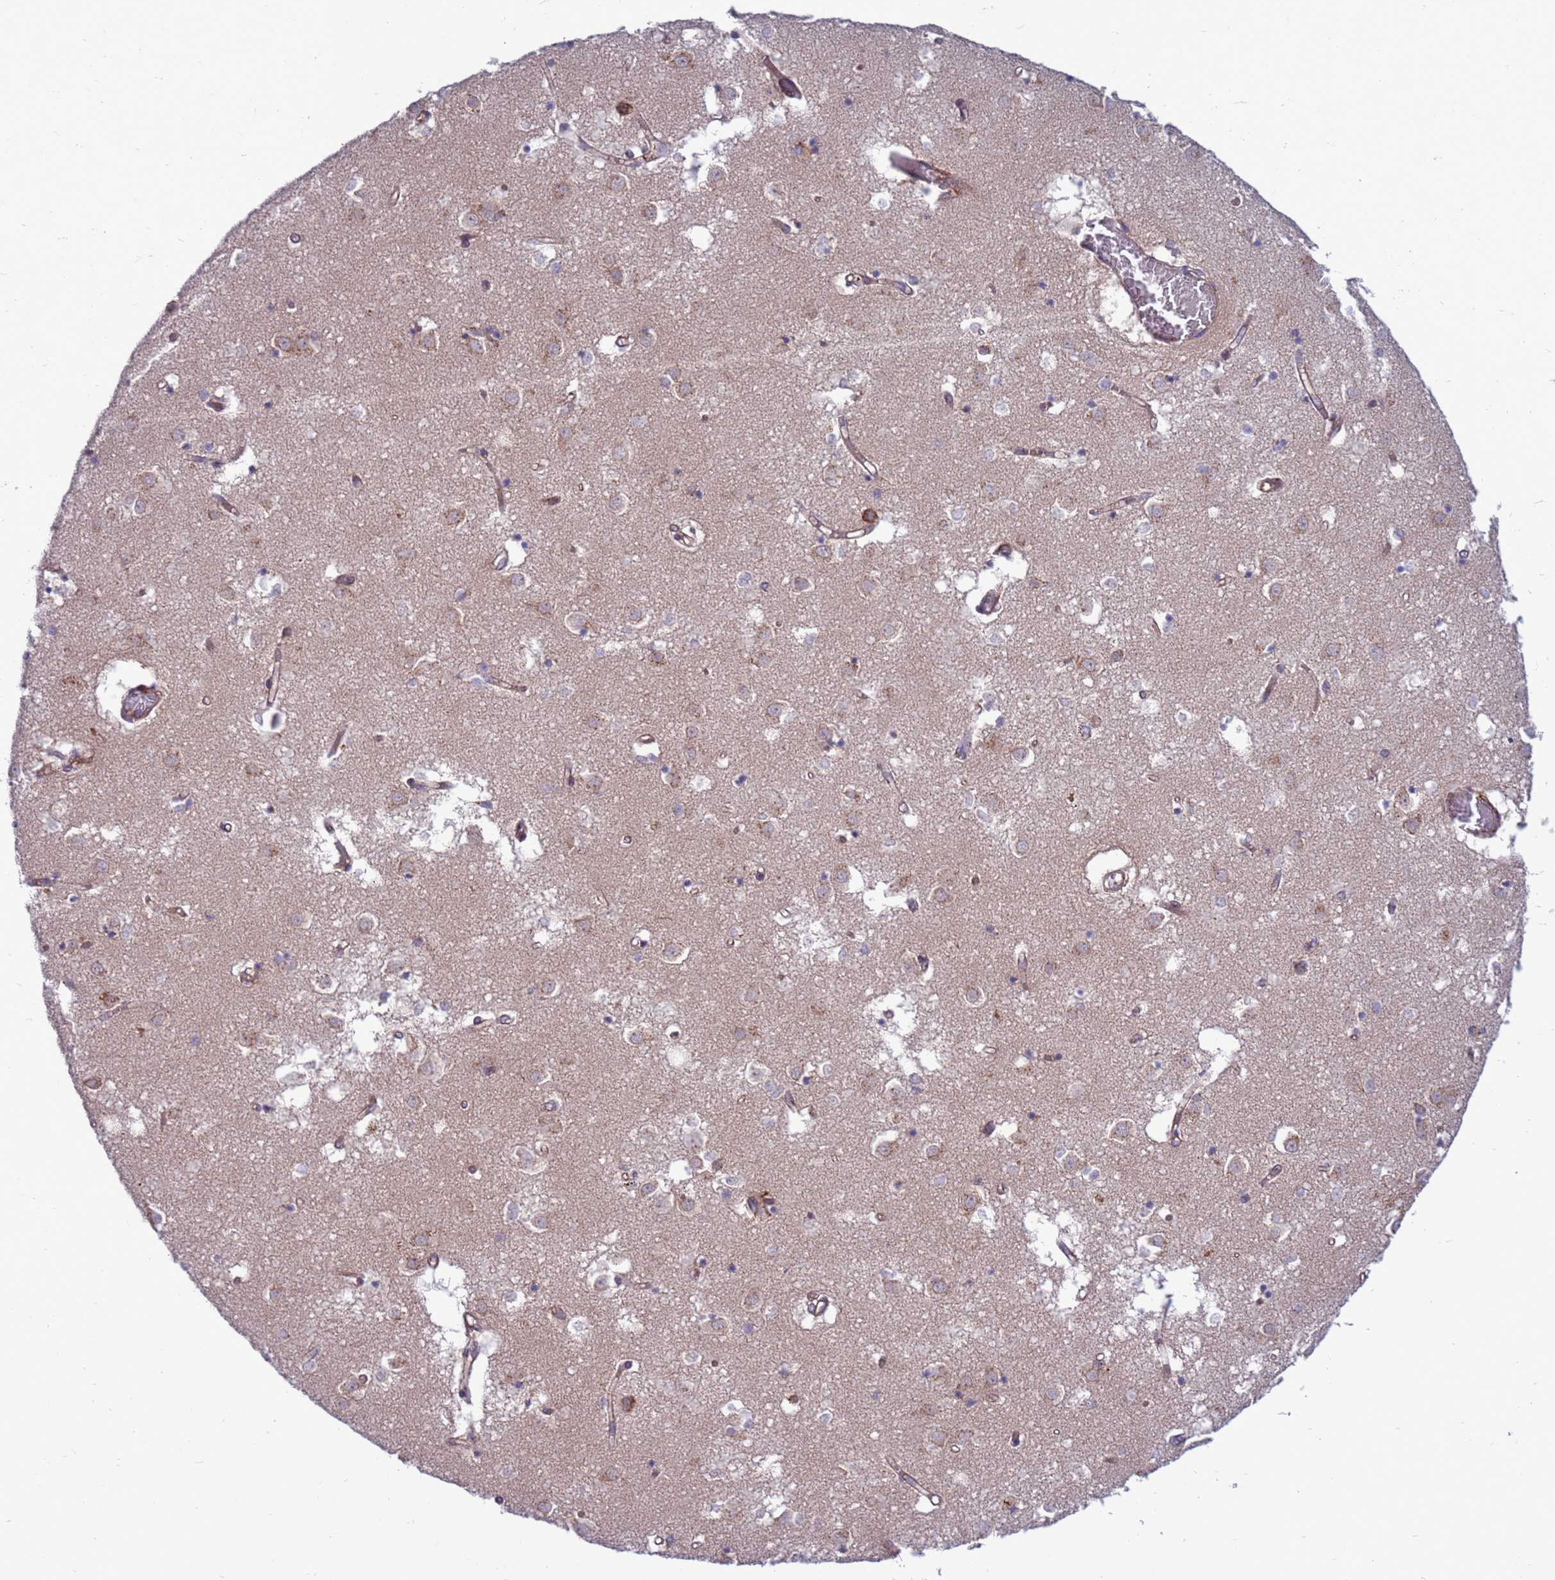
{"staining": {"intensity": "moderate", "quantity": "<25%", "location": "cytoplasmic/membranous"}, "tissue": "caudate", "cell_type": "Glial cells", "image_type": "normal", "snomed": [{"axis": "morphology", "description": "Normal tissue, NOS"}, {"axis": "topography", "description": "Lateral ventricle wall"}], "caption": "Immunohistochemistry histopathology image of benign human caudate stained for a protein (brown), which displays low levels of moderate cytoplasmic/membranous staining in approximately <25% of glial cells.", "gene": "ZC3HAV1", "patient": {"sex": "male", "age": 70}}